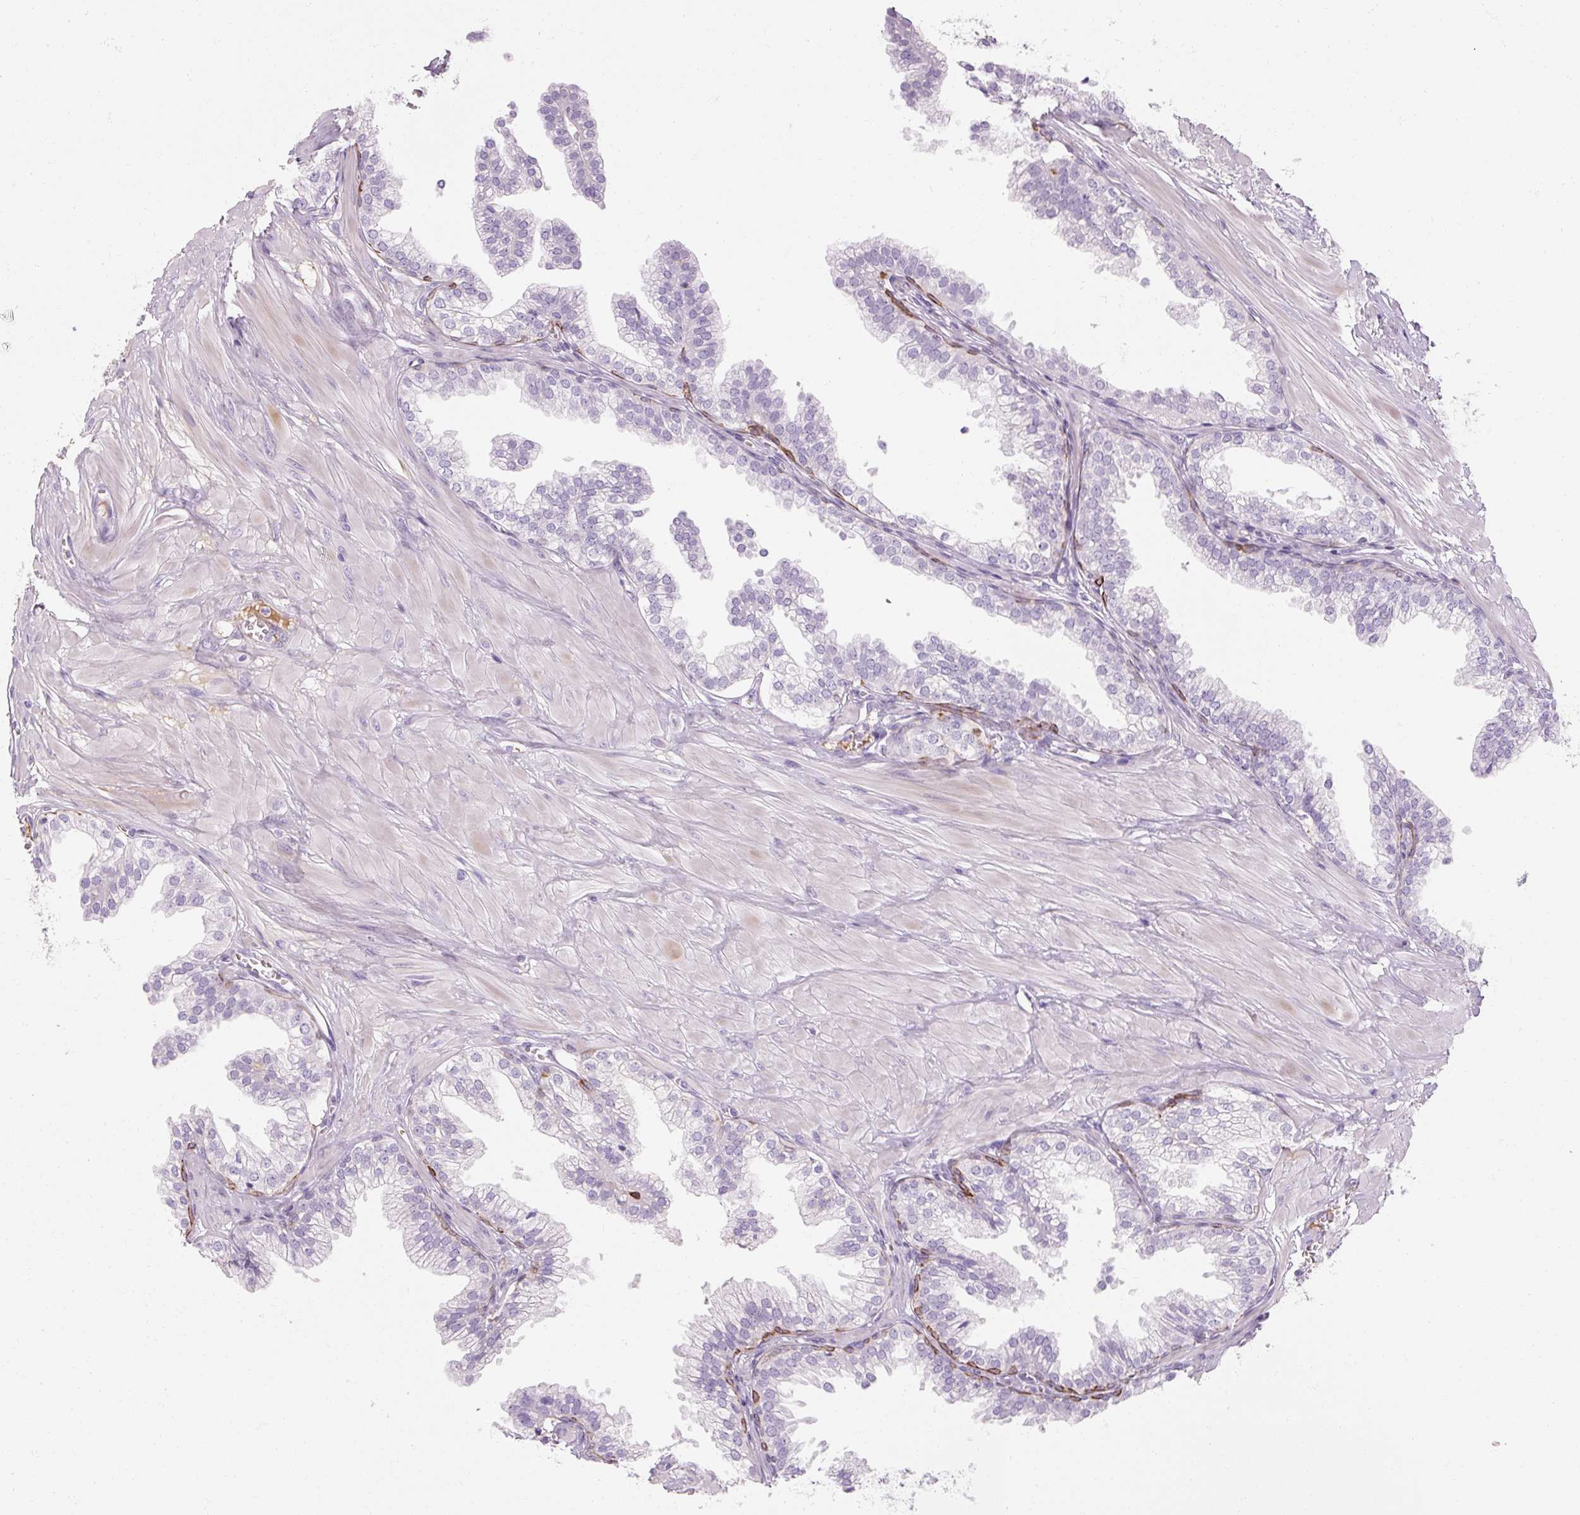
{"staining": {"intensity": "strong", "quantity": "<25%", "location": "cytoplasmic/membranous"}, "tissue": "prostate", "cell_type": "Glandular cells", "image_type": "normal", "snomed": [{"axis": "morphology", "description": "Normal tissue, NOS"}, {"axis": "topography", "description": "Prostate"}, {"axis": "topography", "description": "Peripheral nerve tissue"}], "caption": "This histopathology image exhibits benign prostate stained with immunohistochemistry to label a protein in brown. The cytoplasmic/membranous of glandular cells show strong positivity for the protein. Nuclei are counter-stained blue.", "gene": "NFE2L3", "patient": {"sex": "male", "age": 55}}